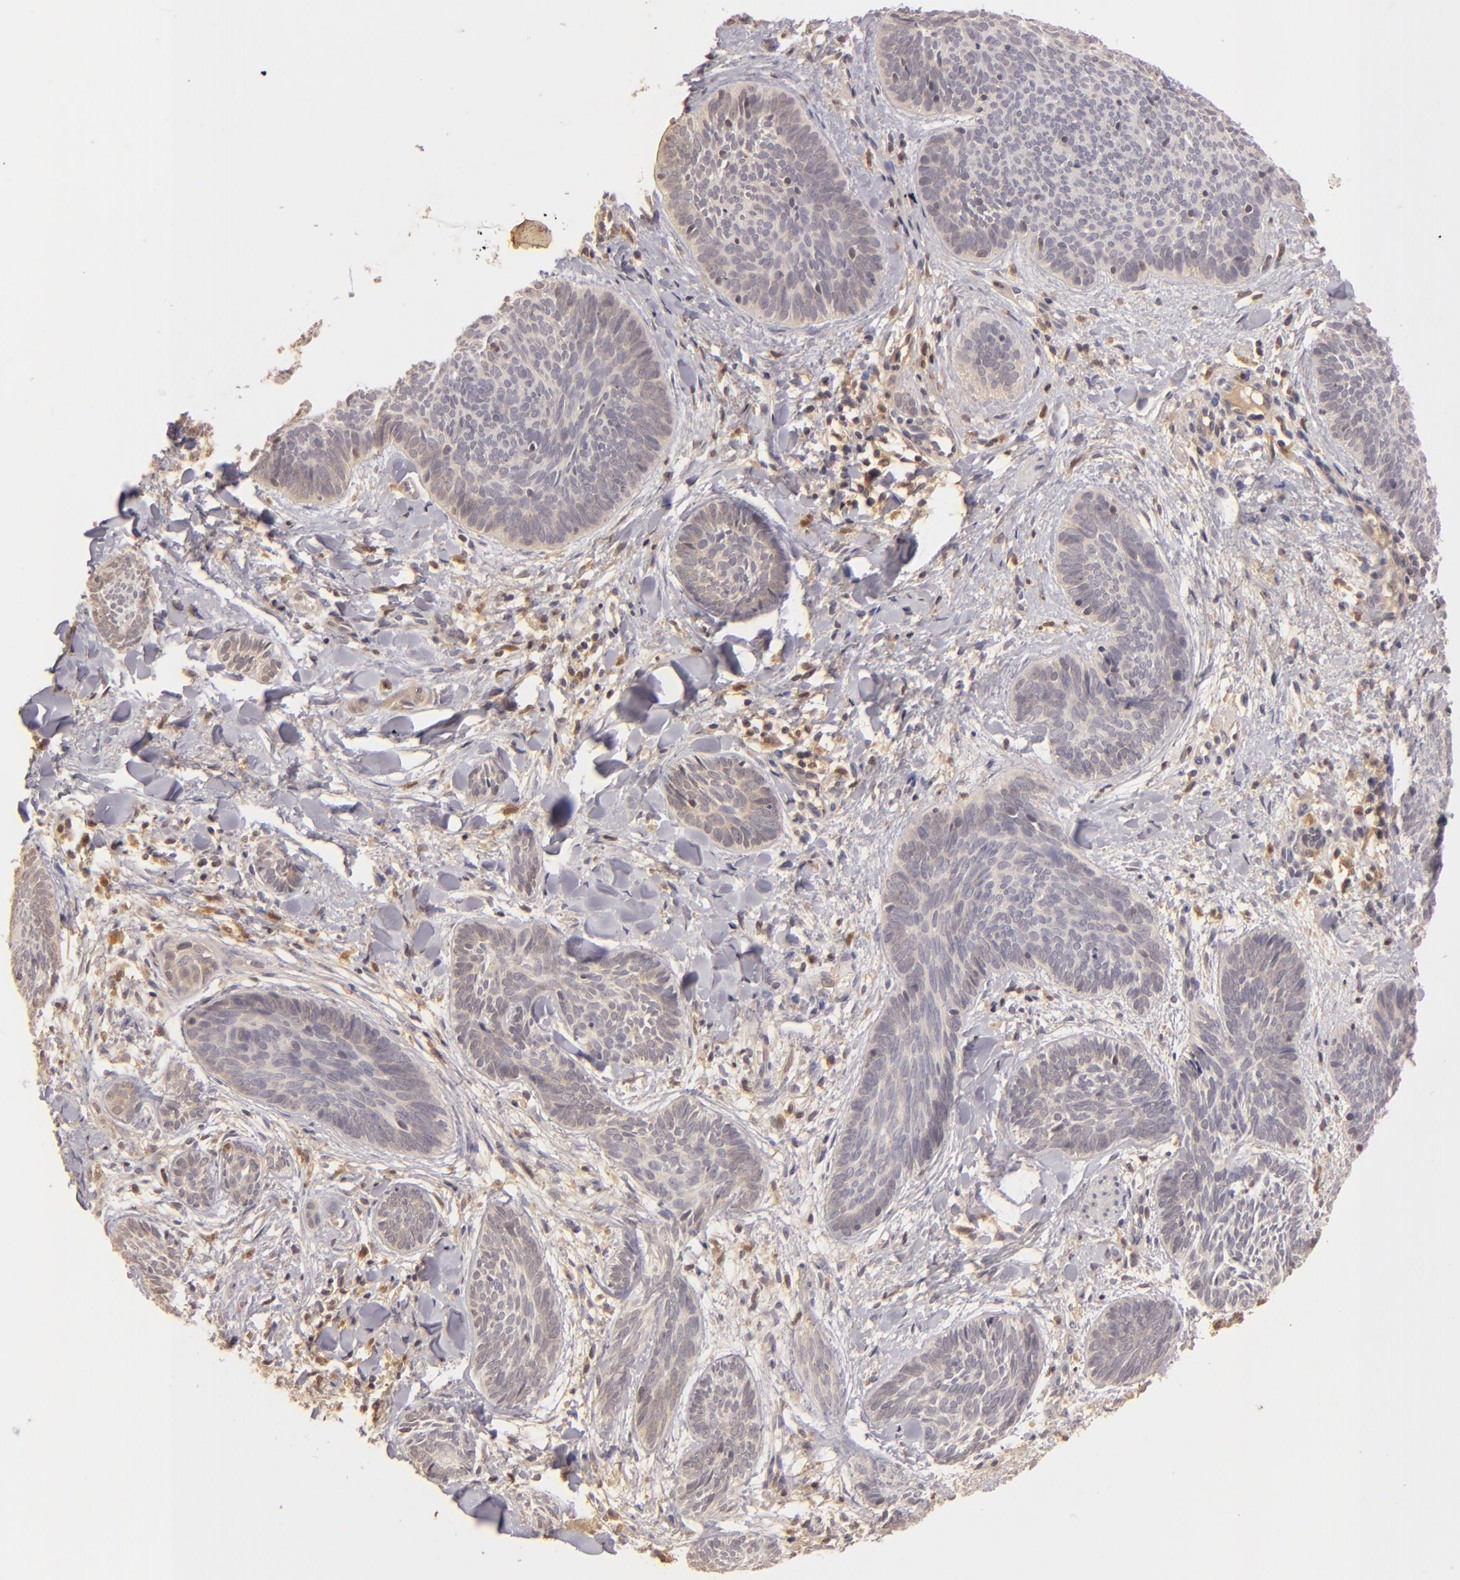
{"staining": {"intensity": "weak", "quantity": ">75%", "location": "cytoplasmic/membranous"}, "tissue": "skin cancer", "cell_type": "Tumor cells", "image_type": "cancer", "snomed": [{"axis": "morphology", "description": "Basal cell carcinoma"}, {"axis": "topography", "description": "Skin"}], "caption": "Human skin basal cell carcinoma stained for a protein (brown) shows weak cytoplasmic/membranous positive expression in approximately >75% of tumor cells.", "gene": "PRKCD", "patient": {"sex": "female", "age": 81}}